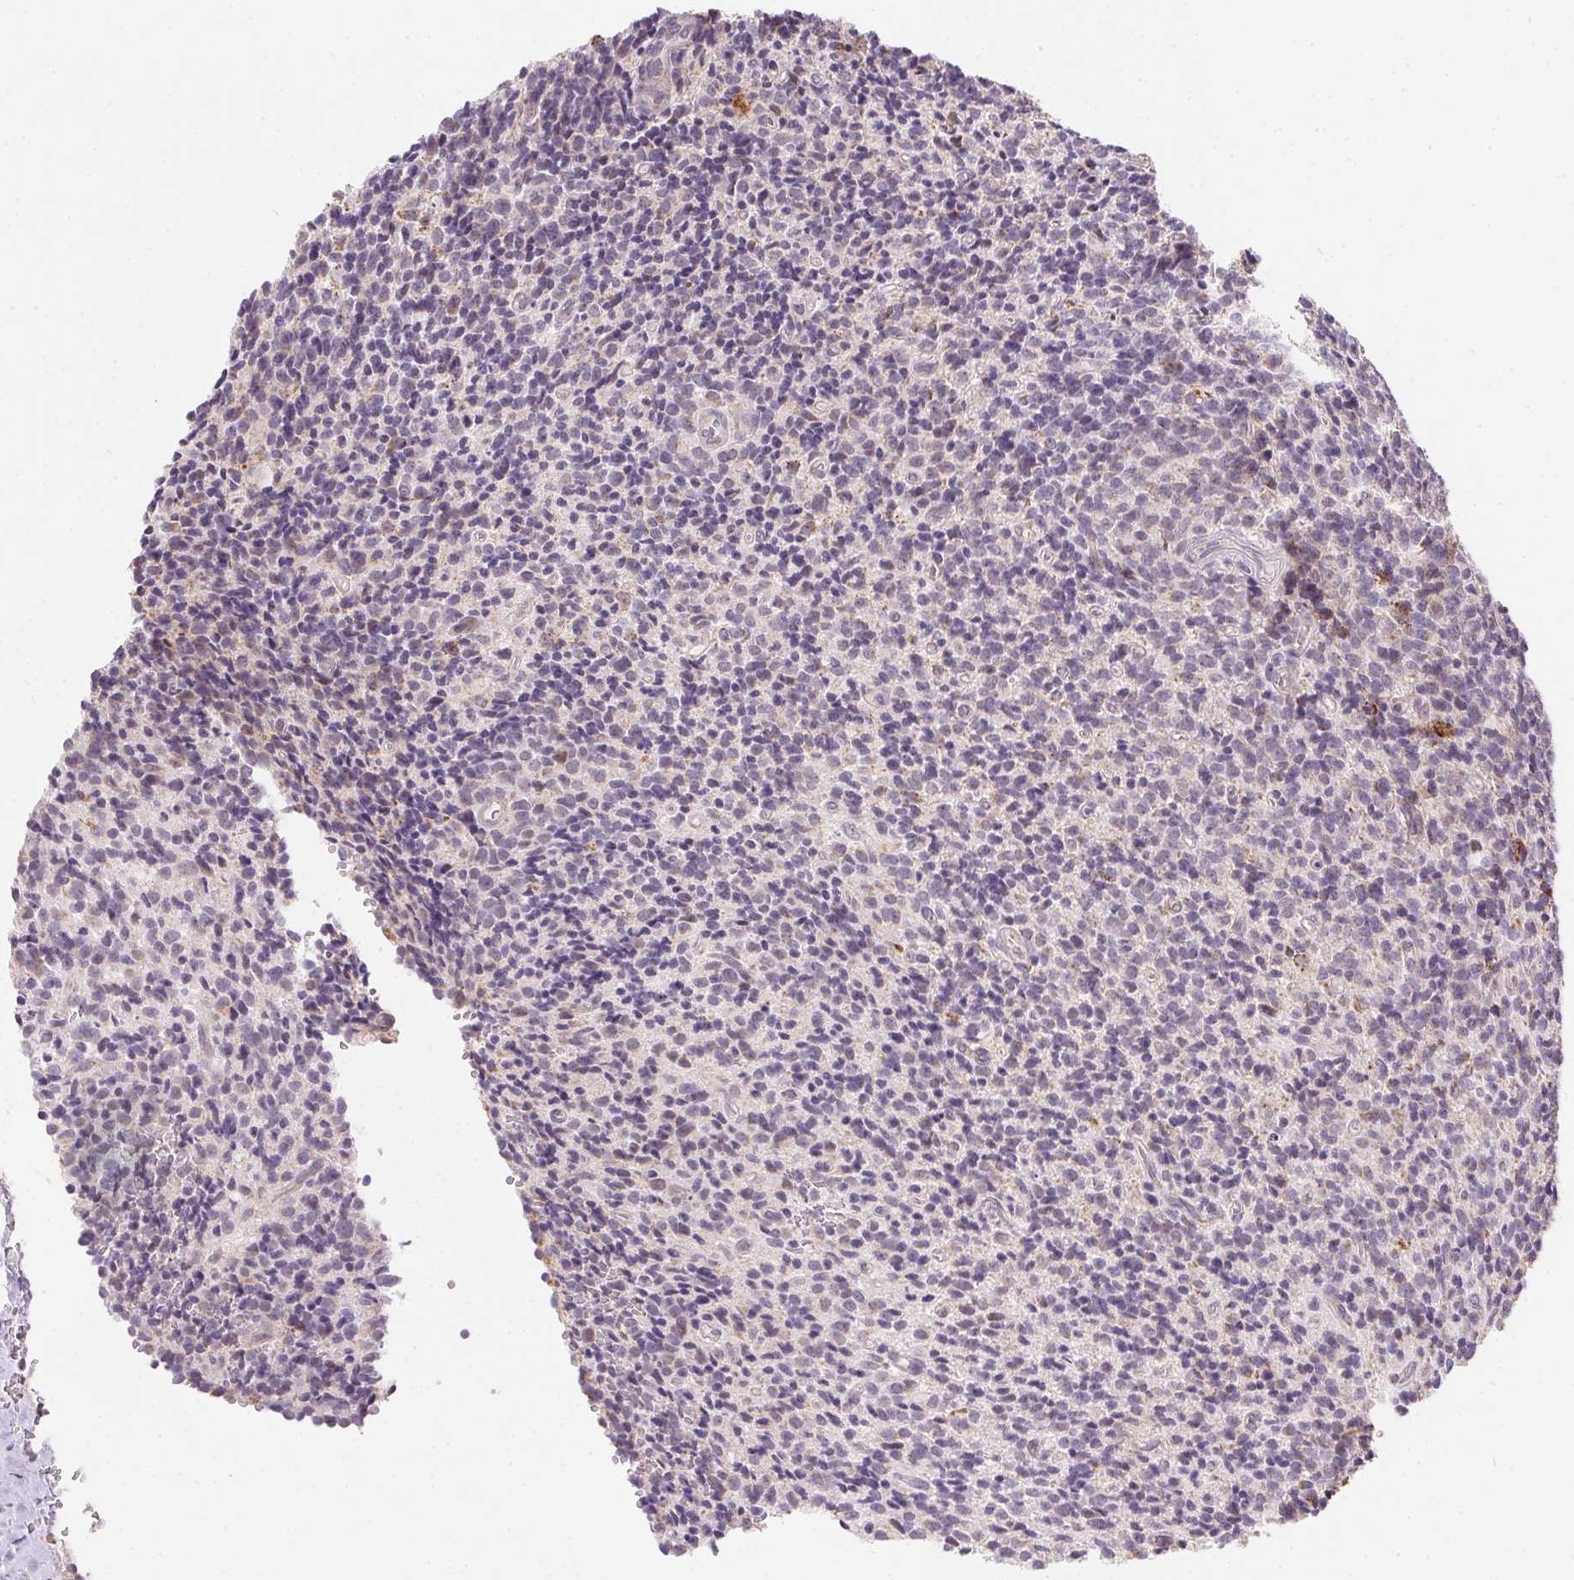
{"staining": {"intensity": "negative", "quantity": "none", "location": "none"}, "tissue": "glioma", "cell_type": "Tumor cells", "image_type": "cancer", "snomed": [{"axis": "morphology", "description": "Glioma, malignant, High grade"}, {"axis": "topography", "description": "Brain"}], "caption": "The IHC micrograph has no significant expression in tumor cells of malignant high-grade glioma tissue. Nuclei are stained in blue.", "gene": "MAPK11", "patient": {"sex": "male", "age": 76}}